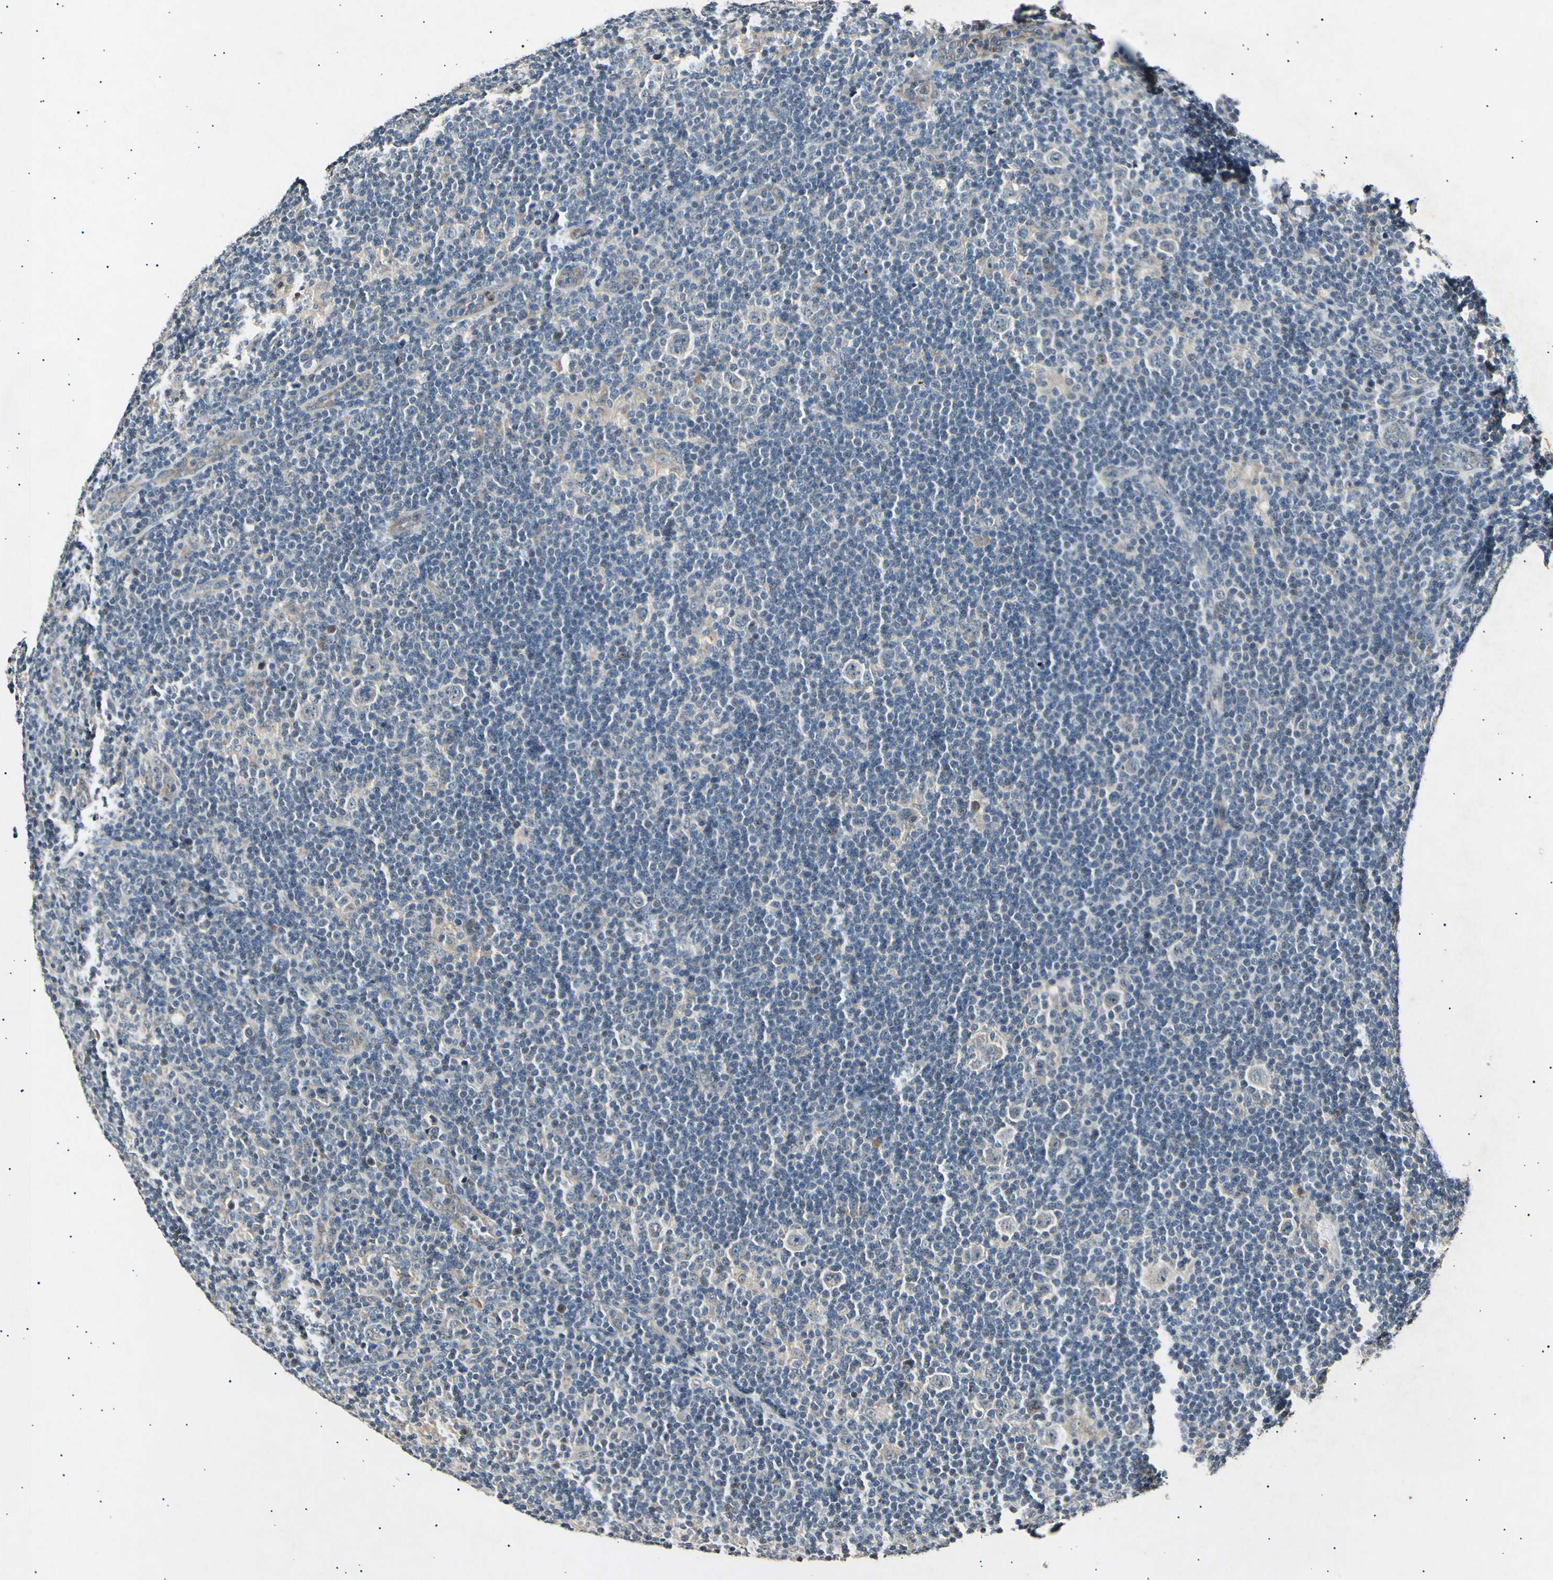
{"staining": {"intensity": "negative", "quantity": "none", "location": "none"}, "tissue": "lymphoma", "cell_type": "Tumor cells", "image_type": "cancer", "snomed": [{"axis": "morphology", "description": "Hodgkin's disease, NOS"}, {"axis": "topography", "description": "Lymph node"}], "caption": "Tumor cells show no significant positivity in Hodgkin's disease.", "gene": "ADCY3", "patient": {"sex": "female", "age": 57}}